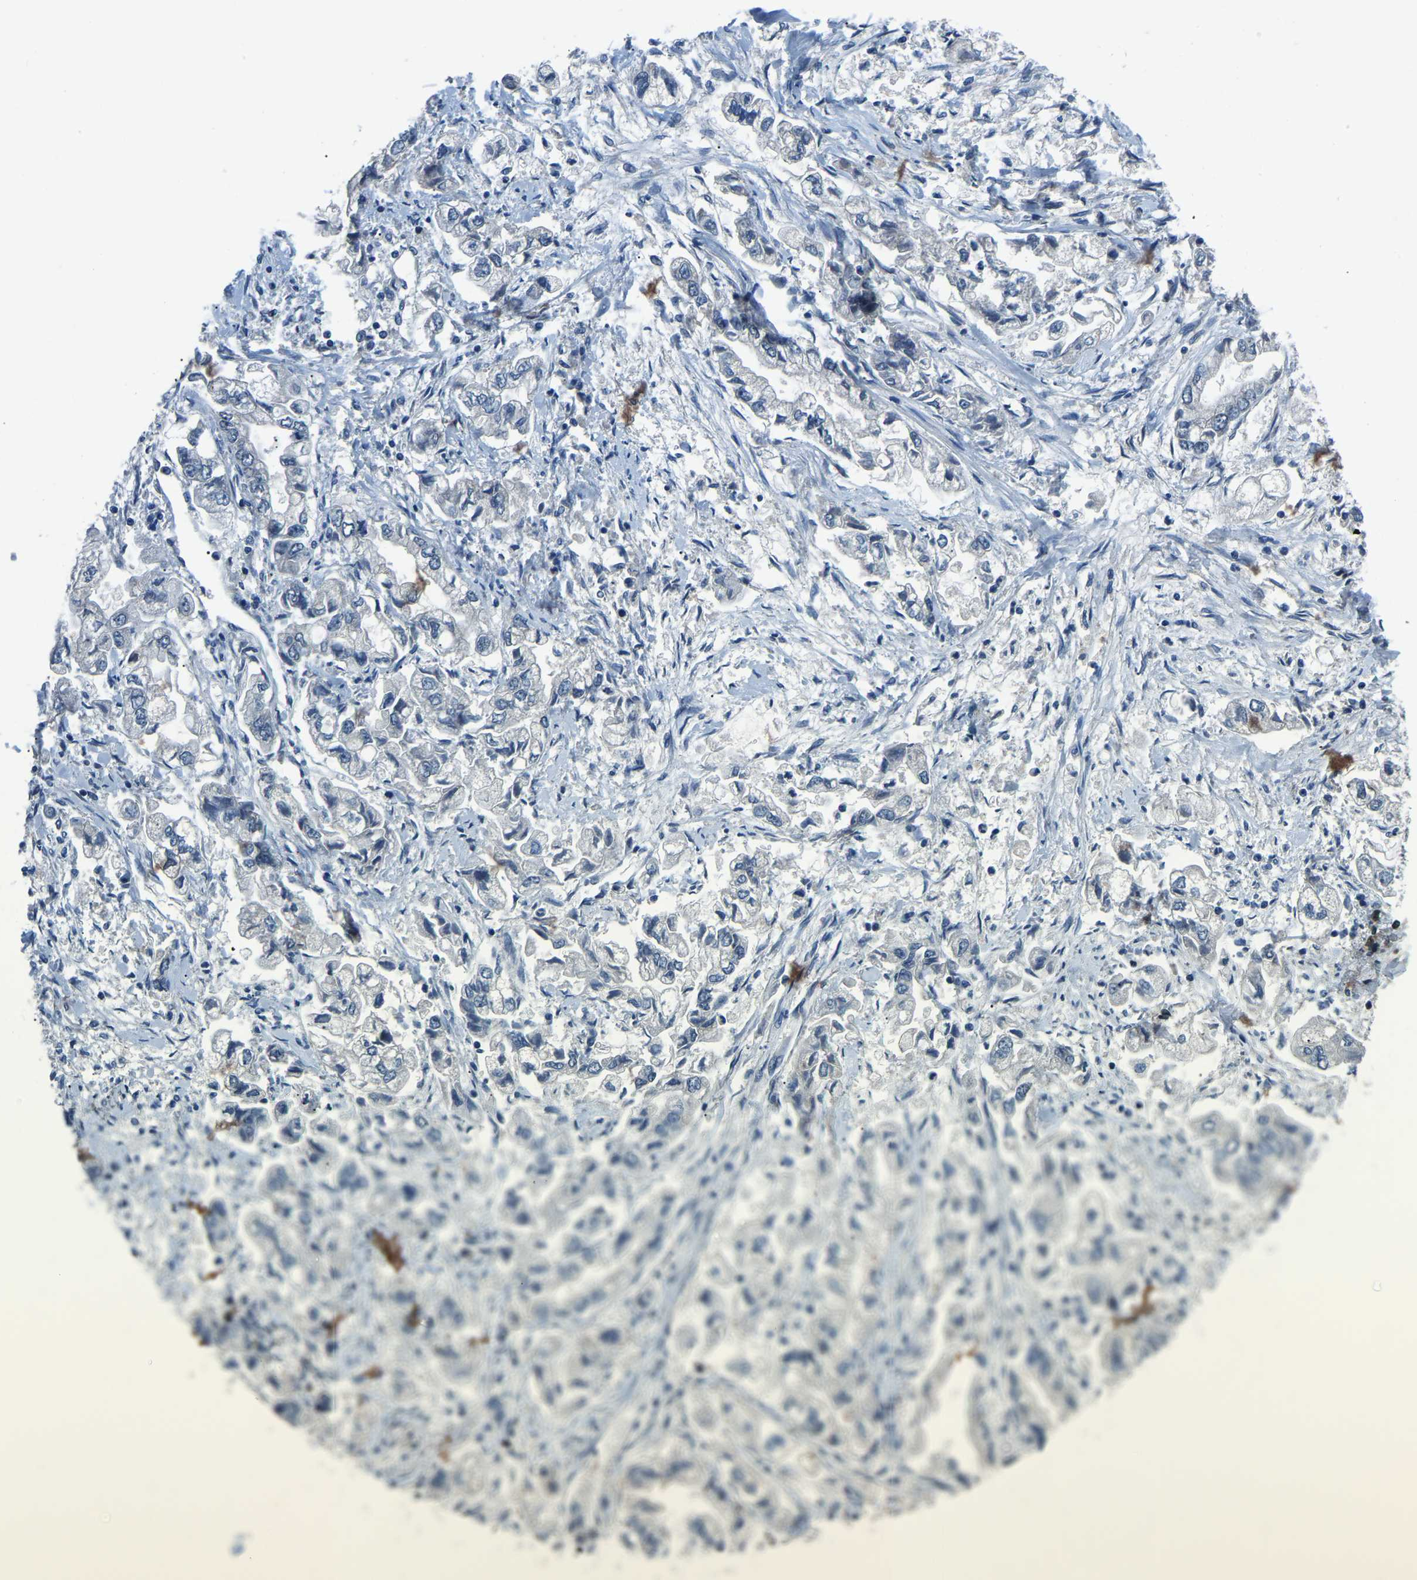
{"staining": {"intensity": "negative", "quantity": "none", "location": "none"}, "tissue": "stomach cancer", "cell_type": "Tumor cells", "image_type": "cancer", "snomed": [{"axis": "morphology", "description": "Normal tissue, NOS"}, {"axis": "morphology", "description": "Adenocarcinoma, NOS"}, {"axis": "topography", "description": "Stomach"}], "caption": "Stomach adenocarcinoma was stained to show a protein in brown. There is no significant expression in tumor cells.", "gene": "ING2", "patient": {"sex": "male", "age": 62}}